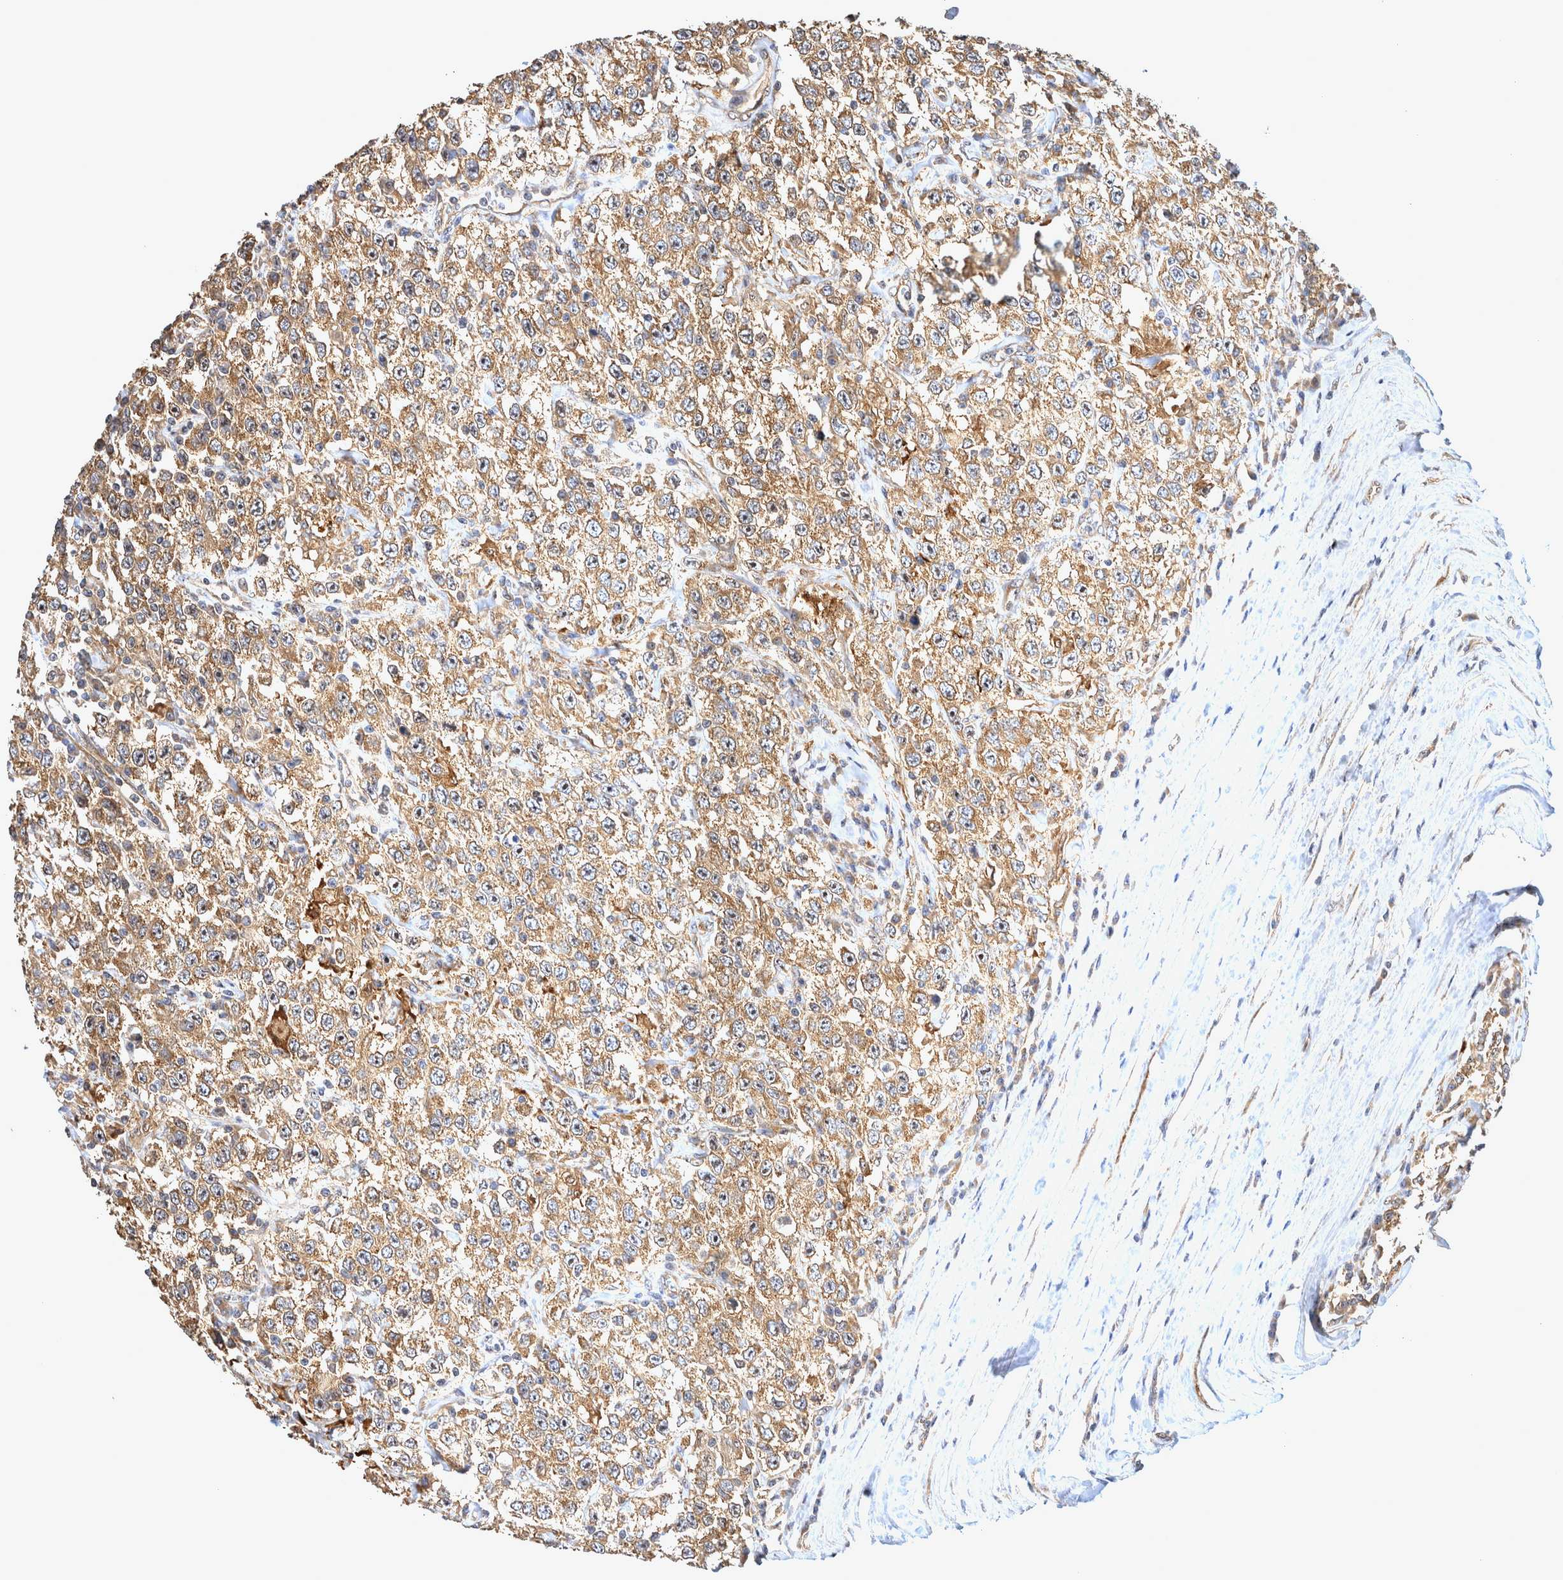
{"staining": {"intensity": "moderate", "quantity": ">75%", "location": "cytoplasmic/membranous"}, "tissue": "testis cancer", "cell_type": "Tumor cells", "image_type": "cancer", "snomed": [{"axis": "morphology", "description": "Seminoma, NOS"}, {"axis": "topography", "description": "Testis"}], "caption": "High-power microscopy captured an immunohistochemistry photomicrograph of testis cancer, revealing moderate cytoplasmic/membranous expression in approximately >75% of tumor cells. (Brightfield microscopy of DAB IHC at high magnification).", "gene": "ATXN2", "patient": {"sex": "male", "age": 41}}